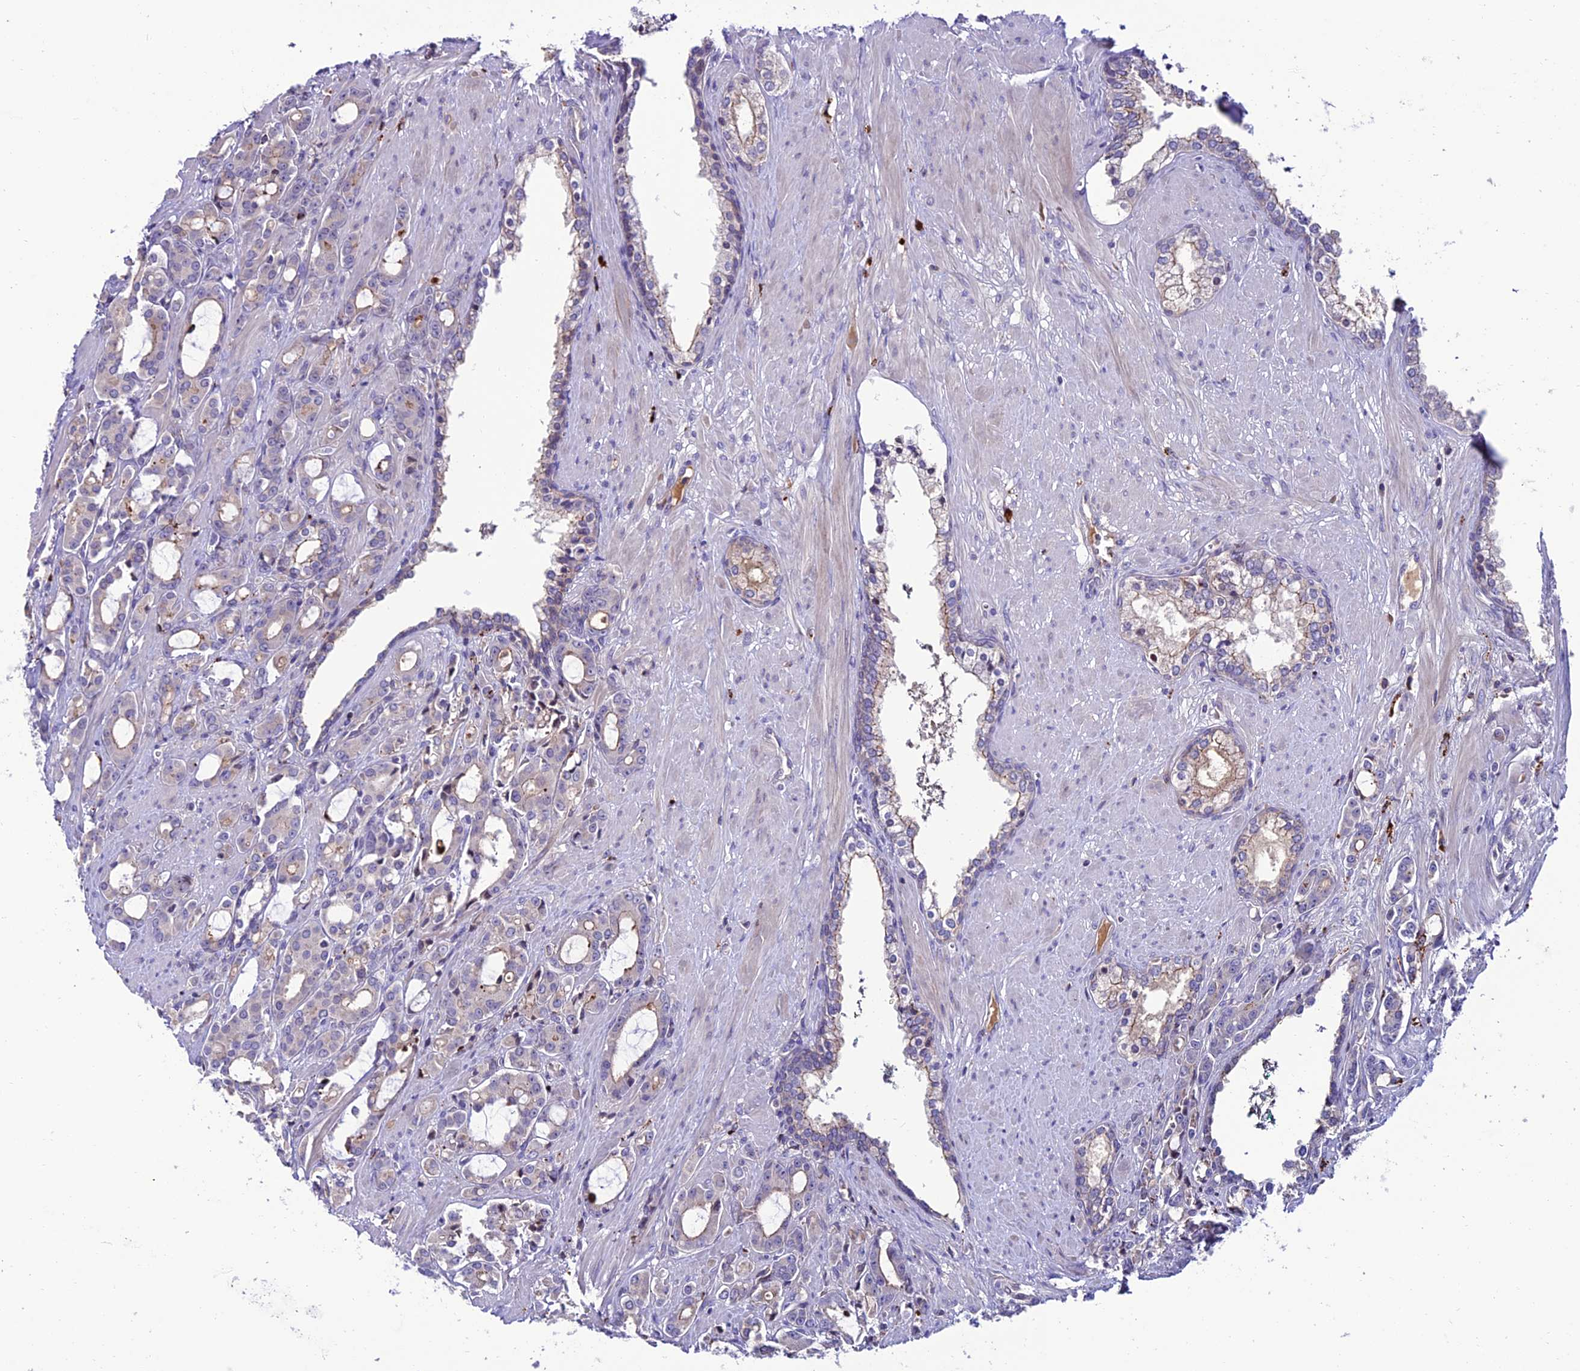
{"staining": {"intensity": "negative", "quantity": "none", "location": "none"}, "tissue": "prostate cancer", "cell_type": "Tumor cells", "image_type": "cancer", "snomed": [{"axis": "morphology", "description": "Adenocarcinoma, High grade"}, {"axis": "topography", "description": "Prostate"}], "caption": "The image reveals no staining of tumor cells in prostate adenocarcinoma (high-grade). (DAB (3,3'-diaminobenzidine) immunohistochemistry with hematoxylin counter stain).", "gene": "ARHGEF18", "patient": {"sex": "male", "age": 72}}